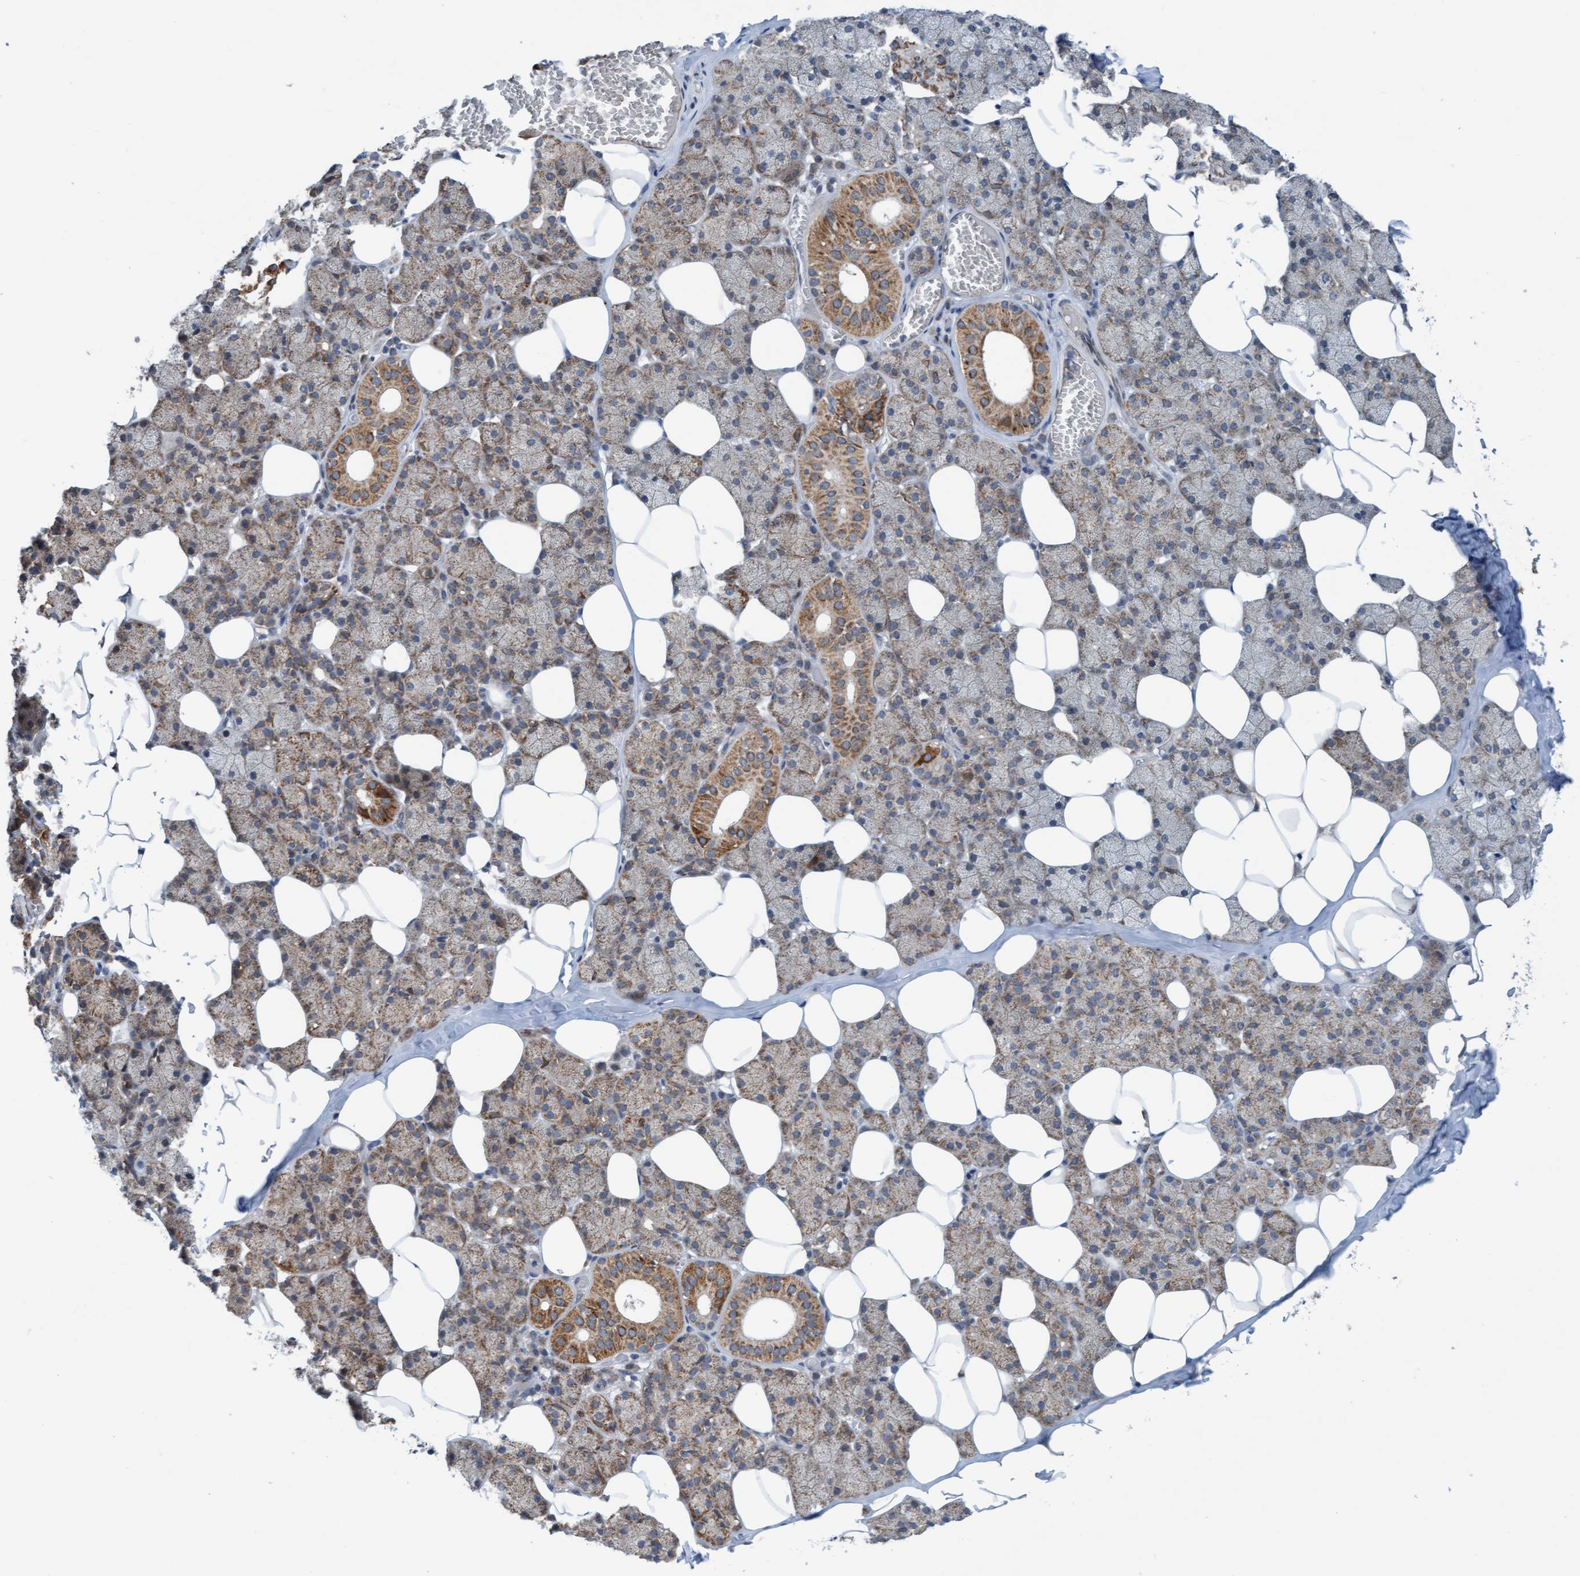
{"staining": {"intensity": "moderate", "quantity": "25%-75%", "location": "cytoplasmic/membranous"}, "tissue": "salivary gland", "cell_type": "Glandular cells", "image_type": "normal", "snomed": [{"axis": "morphology", "description": "Normal tissue, NOS"}, {"axis": "topography", "description": "Salivary gland"}], "caption": "Salivary gland was stained to show a protein in brown. There is medium levels of moderate cytoplasmic/membranous expression in approximately 25%-75% of glandular cells.", "gene": "ZNF566", "patient": {"sex": "female", "age": 33}}